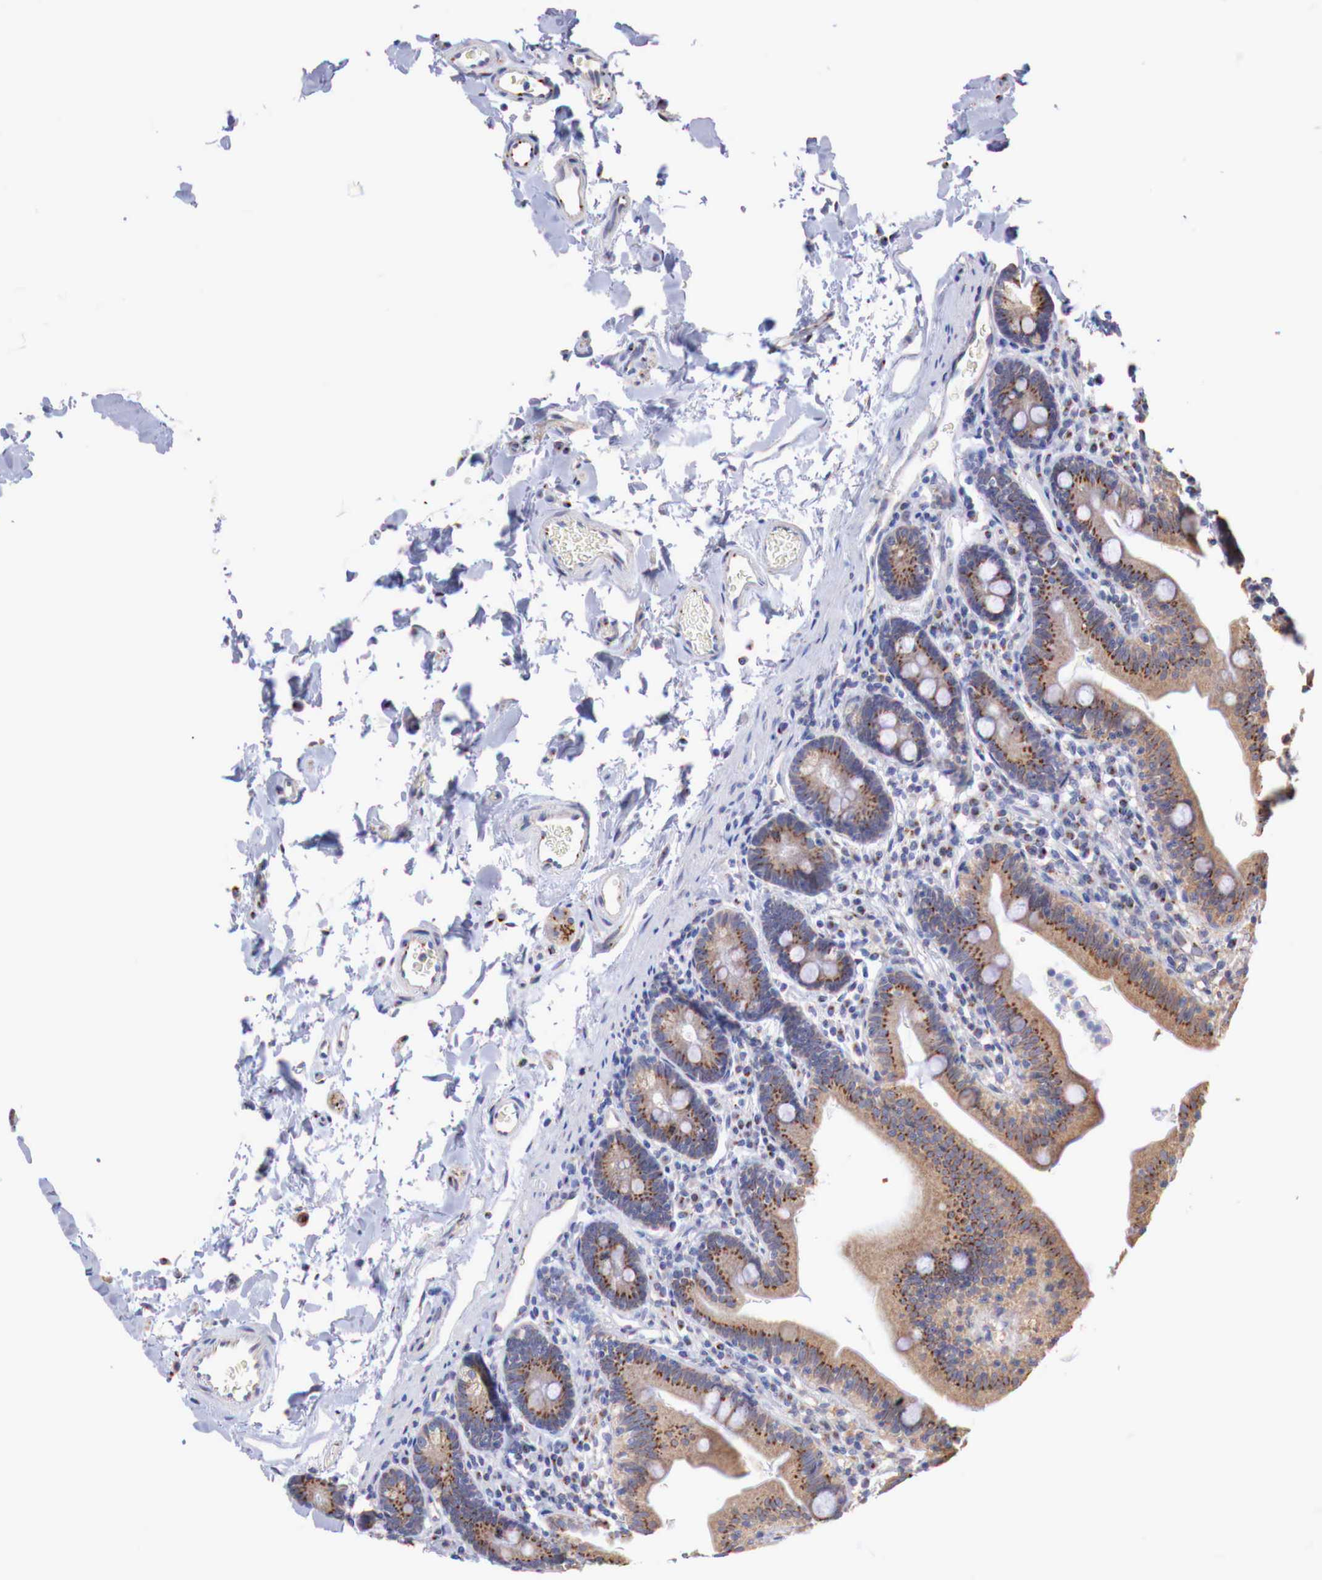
{"staining": {"intensity": "strong", "quantity": ">75%", "location": "cytoplasmic/membranous"}, "tissue": "duodenum", "cell_type": "Glandular cells", "image_type": "normal", "snomed": [{"axis": "morphology", "description": "Normal tissue, NOS"}, {"axis": "topography", "description": "Duodenum"}], "caption": "An image showing strong cytoplasmic/membranous expression in about >75% of glandular cells in unremarkable duodenum, as visualized by brown immunohistochemical staining.", "gene": "SYAP1", "patient": {"sex": "male", "age": 70}}